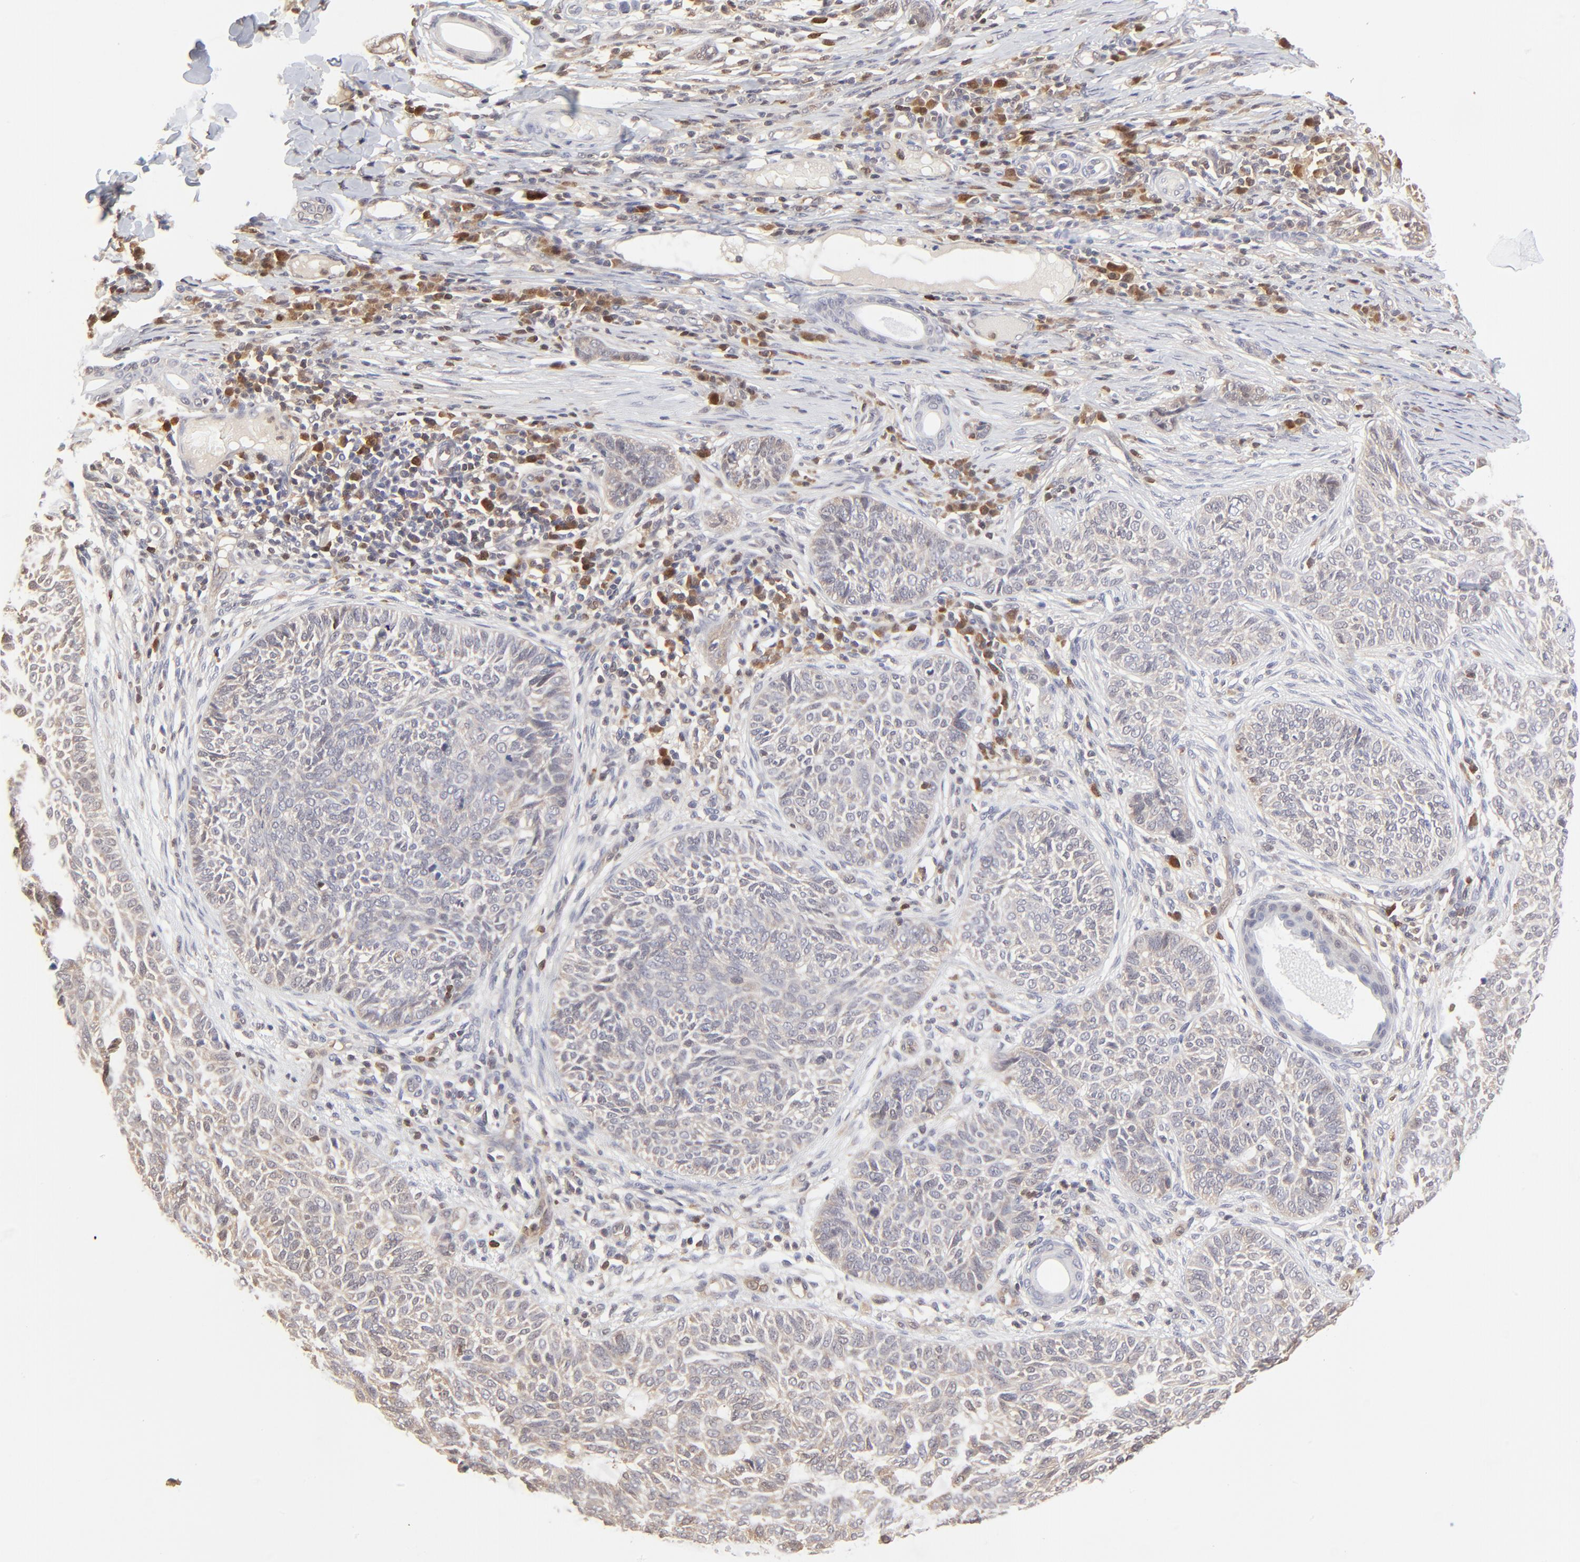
{"staining": {"intensity": "negative", "quantity": "none", "location": "none"}, "tissue": "skin cancer", "cell_type": "Tumor cells", "image_type": "cancer", "snomed": [{"axis": "morphology", "description": "Basal cell carcinoma"}, {"axis": "topography", "description": "Skin"}], "caption": "IHC micrograph of basal cell carcinoma (skin) stained for a protein (brown), which displays no positivity in tumor cells.", "gene": "CASP3", "patient": {"sex": "male", "age": 87}}